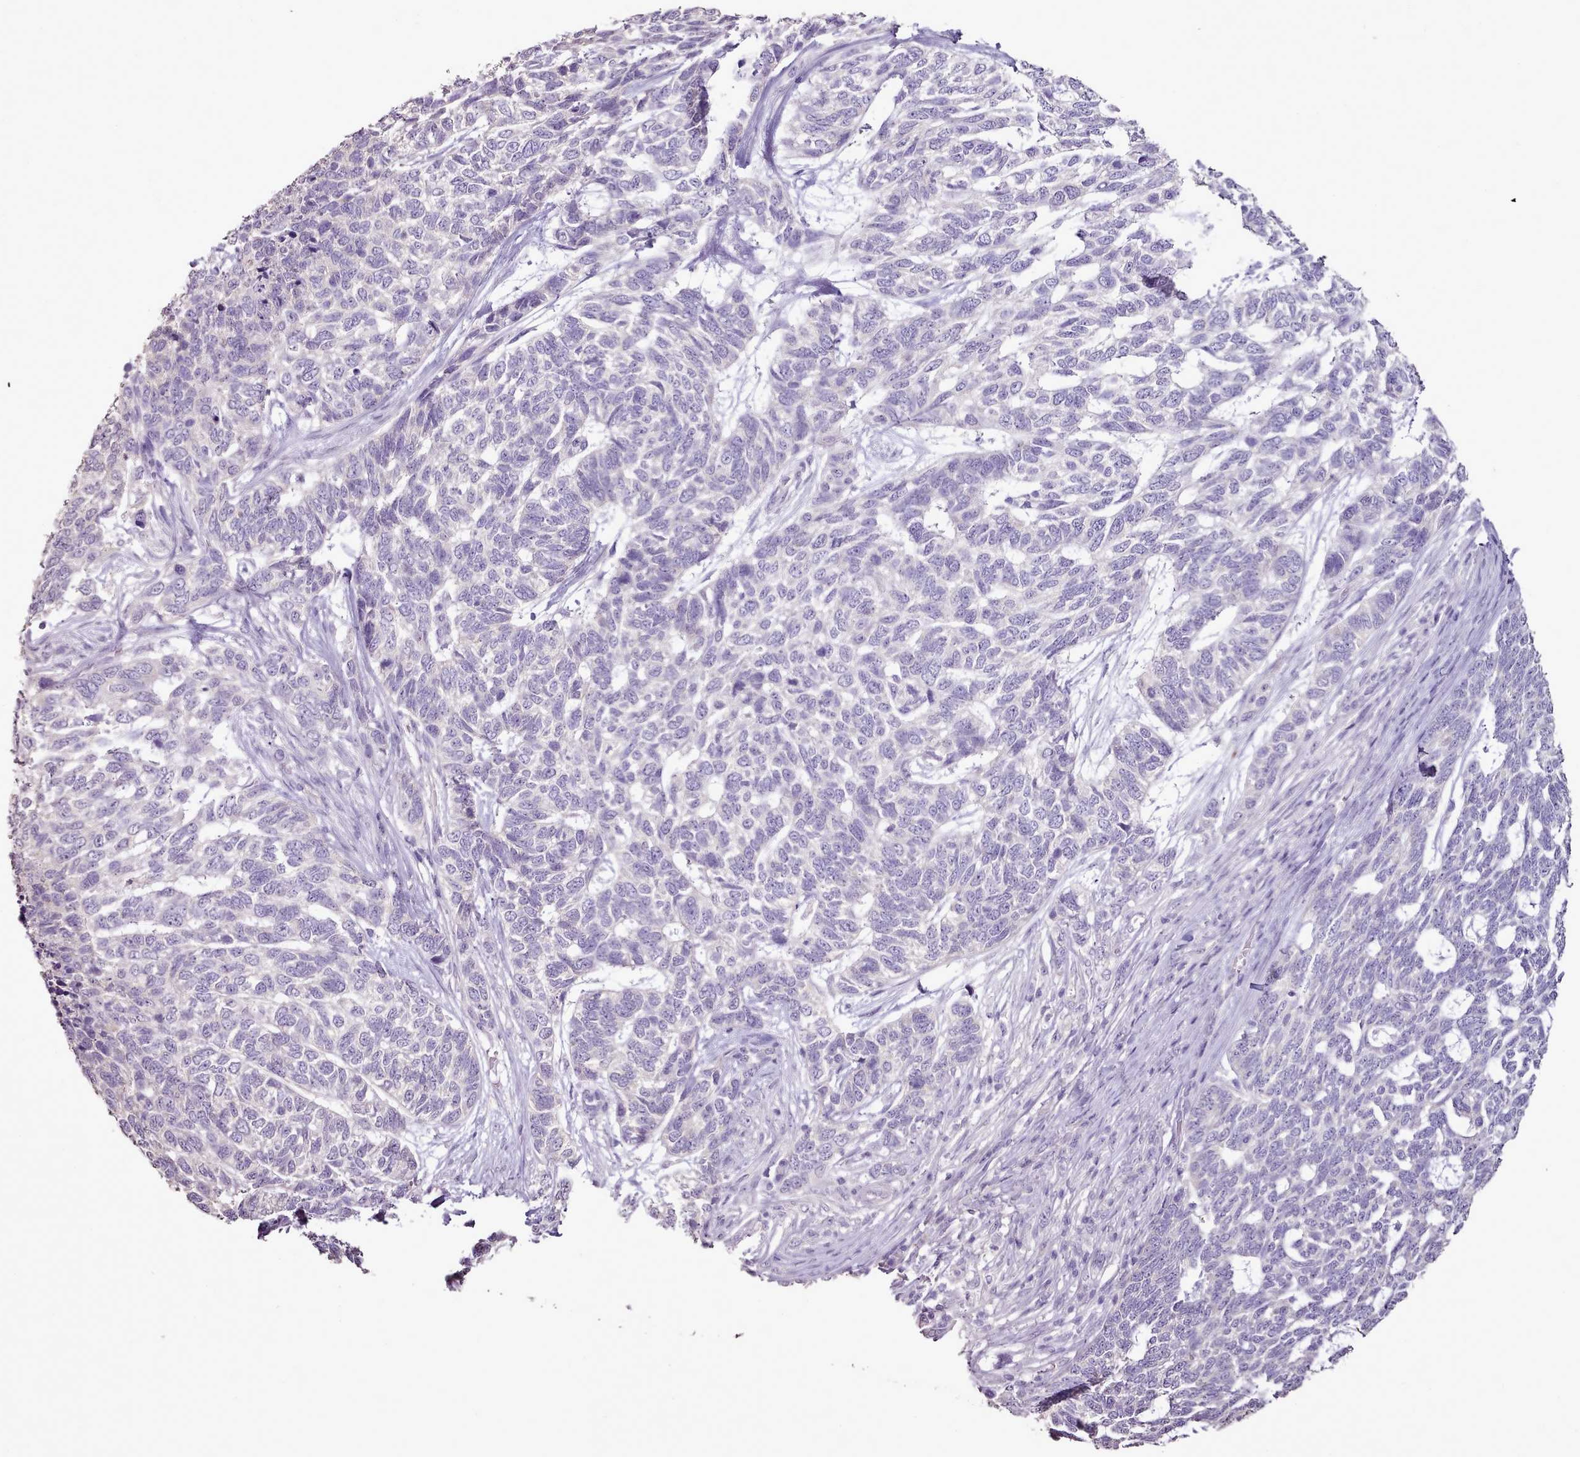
{"staining": {"intensity": "negative", "quantity": "none", "location": "none"}, "tissue": "skin cancer", "cell_type": "Tumor cells", "image_type": "cancer", "snomed": [{"axis": "morphology", "description": "Basal cell carcinoma"}, {"axis": "topography", "description": "Skin"}], "caption": "Tumor cells show no significant protein expression in basal cell carcinoma (skin).", "gene": "BLOC1S2", "patient": {"sex": "female", "age": 65}}